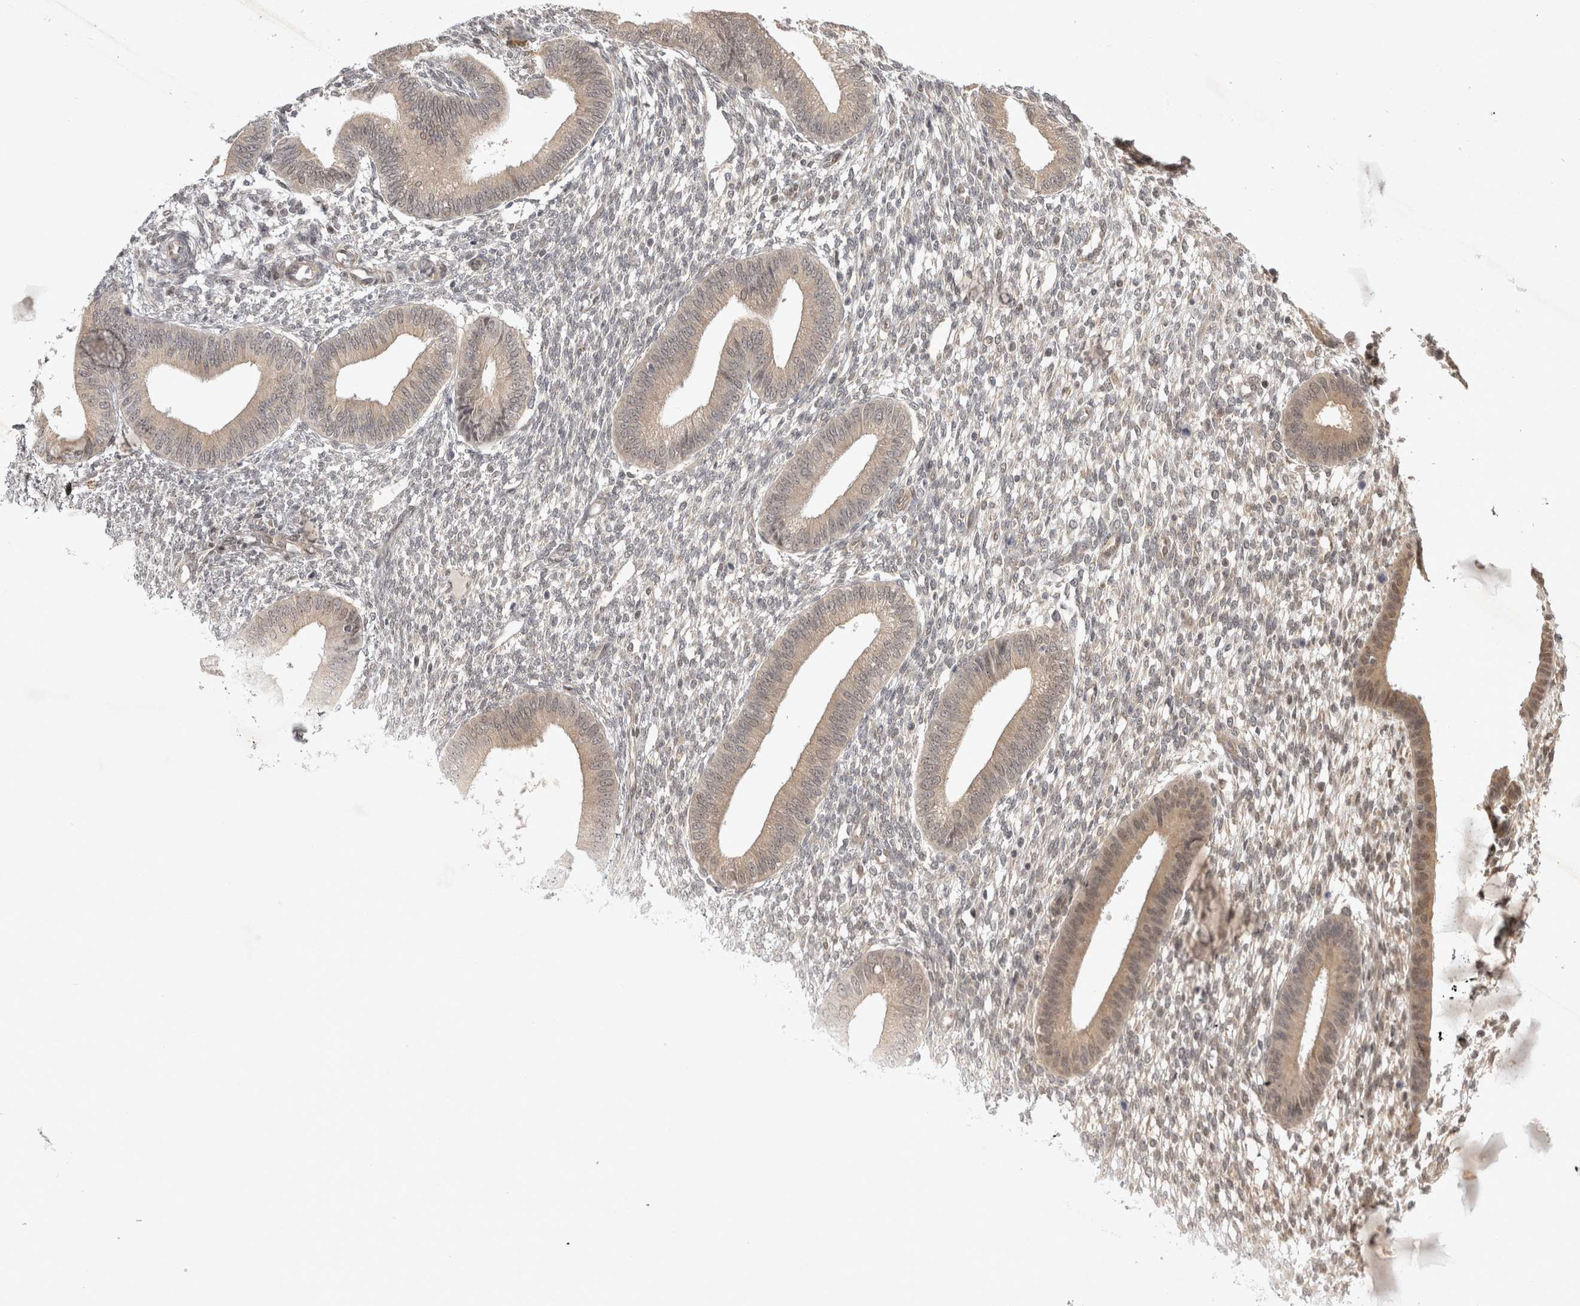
{"staining": {"intensity": "negative", "quantity": "none", "location": "none"}, "tissue": "endometrium", "cell_type": "Cells in endometrial stroma", "image_type": "normal", "snomed": [{"axis": "morphology", "description": "Normal tissue, NOS"}, {"axis": "topography", "description": "Endometrium"}], "caption": "This is a image of immunohistochemistry (IHC) staining of unremarkable endometrium, which shows no staining in cells in endometrial stroma.", "gene": "ZNF318", "patient": {"sex": "female", "age": 46}}